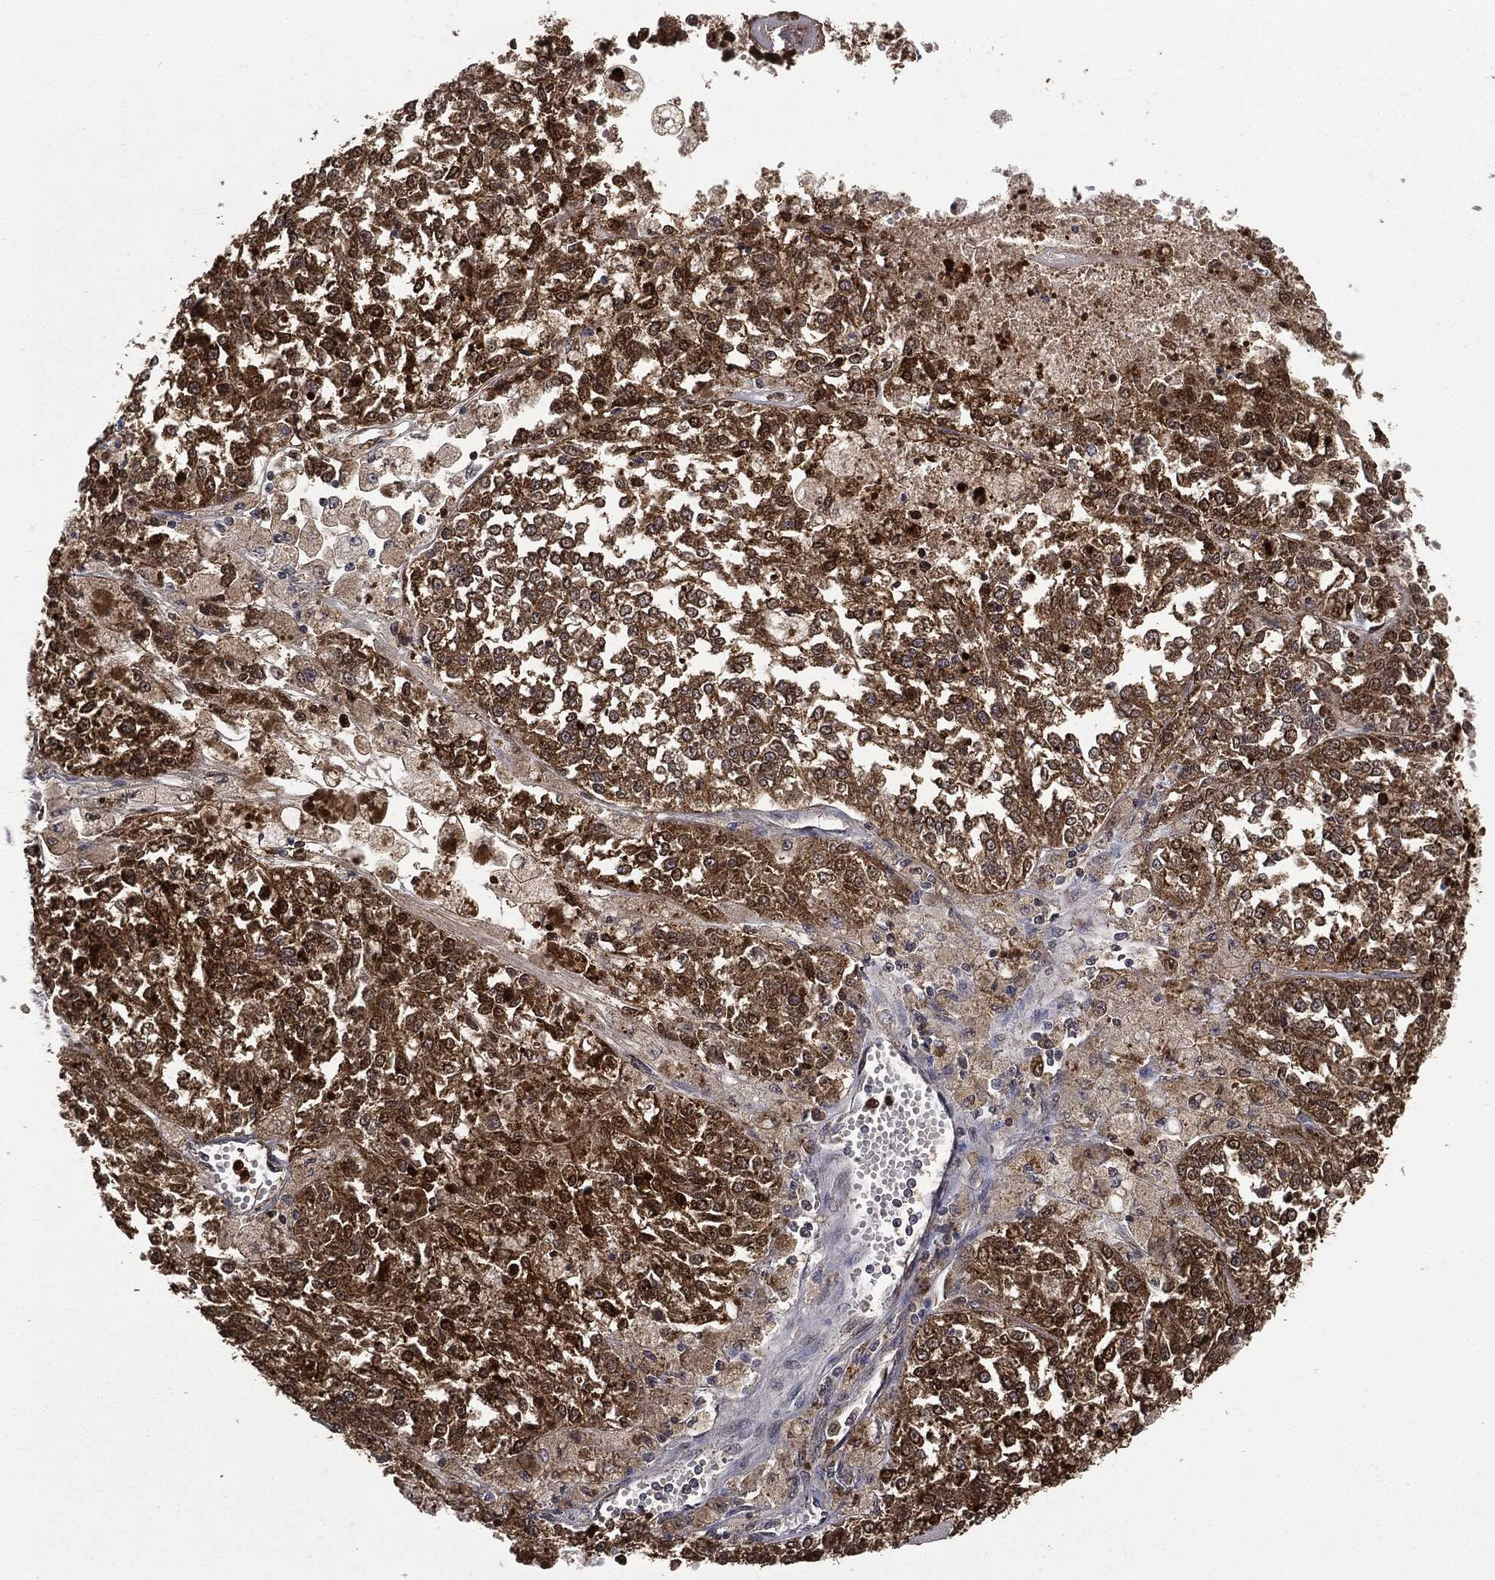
{"staining": {"intensity": "moderate", "quantity": ">75%", "location": "cytoplasmic/membranous"}, "tissue": "melanoma", "cell_type": "Tumor cells", "image_type": "cancer", "snomed": [{"axis": "morphology", "description": "Malignant melanoma, Metastatic site"}, {"axis": "topography", "description": "Lymph node"}], "caption": "Human malignant melanoma (metastatic site) stained with a brown dye displays moderate cytoplasmic/membranous positive expression in about >75% of tumor cells.", "gene": "GPI", "patient": {"sex": "female", "age": 64}}